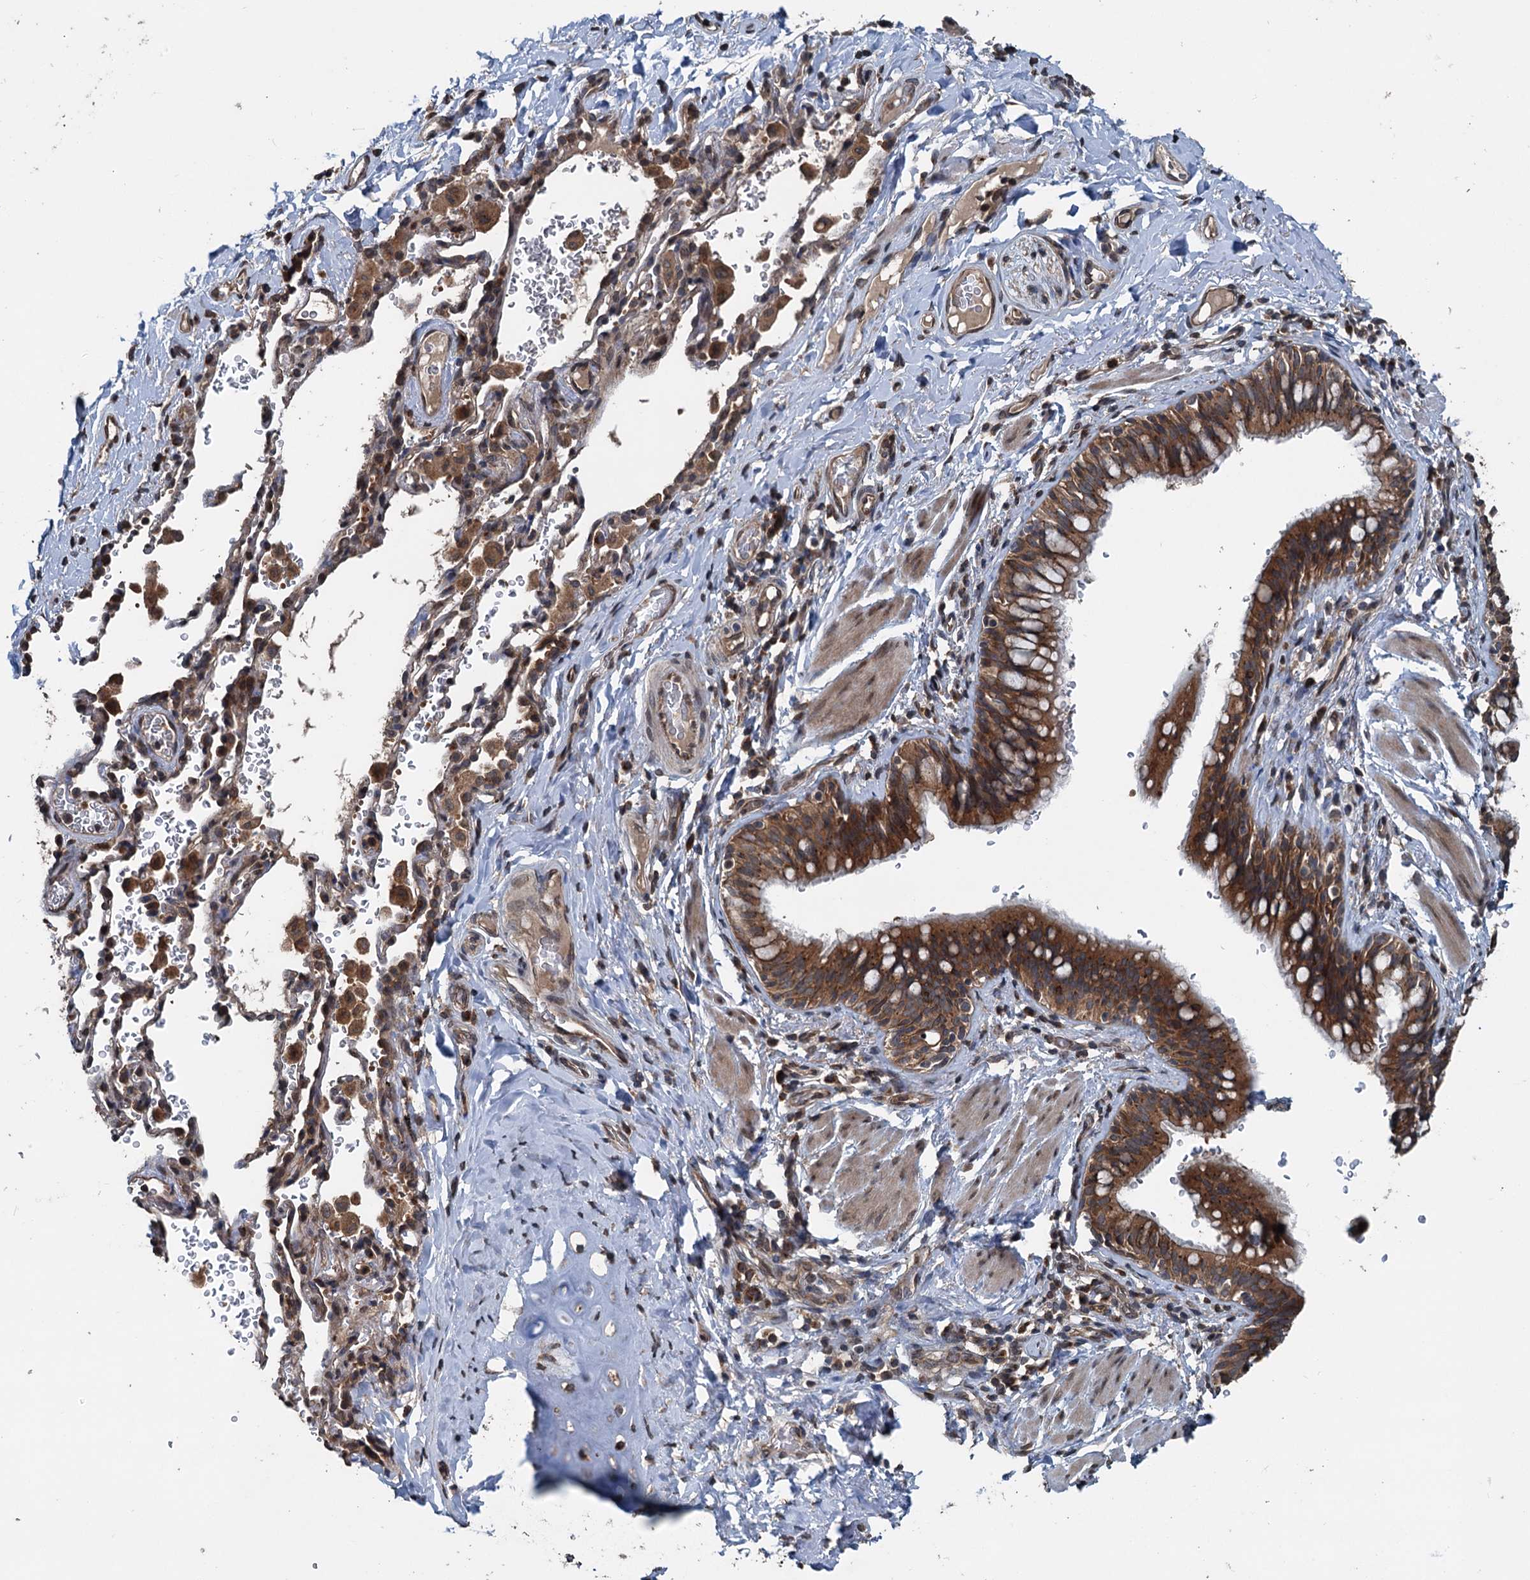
{"staining": {"intensity": "strong", "quantity": ">75%", "location": "cytoplasmic/membranous"}, "tissue": "bronchus", "cell_type": "Respiratory epithelial cells", "image_type": "normal", "snomed": [{"axis": "morphology", "description": "Normal tissue, NOS"}, {"axis": "topography", "description": "Cartilage tissue"}, {"axis": "topography", "description": "Bronchus"}], "caption": "High-magnification brightfield microscopy of normal bronchus stained with DAB (brown) and counterstained with hematoxylin (blue). respiratory epithelial cells exhibit strong cytoplasmic/membranous expression is present in about>75% of cells.", "gene": "N4BP2L2", "patient": {"sex": "female", "age": 36}}